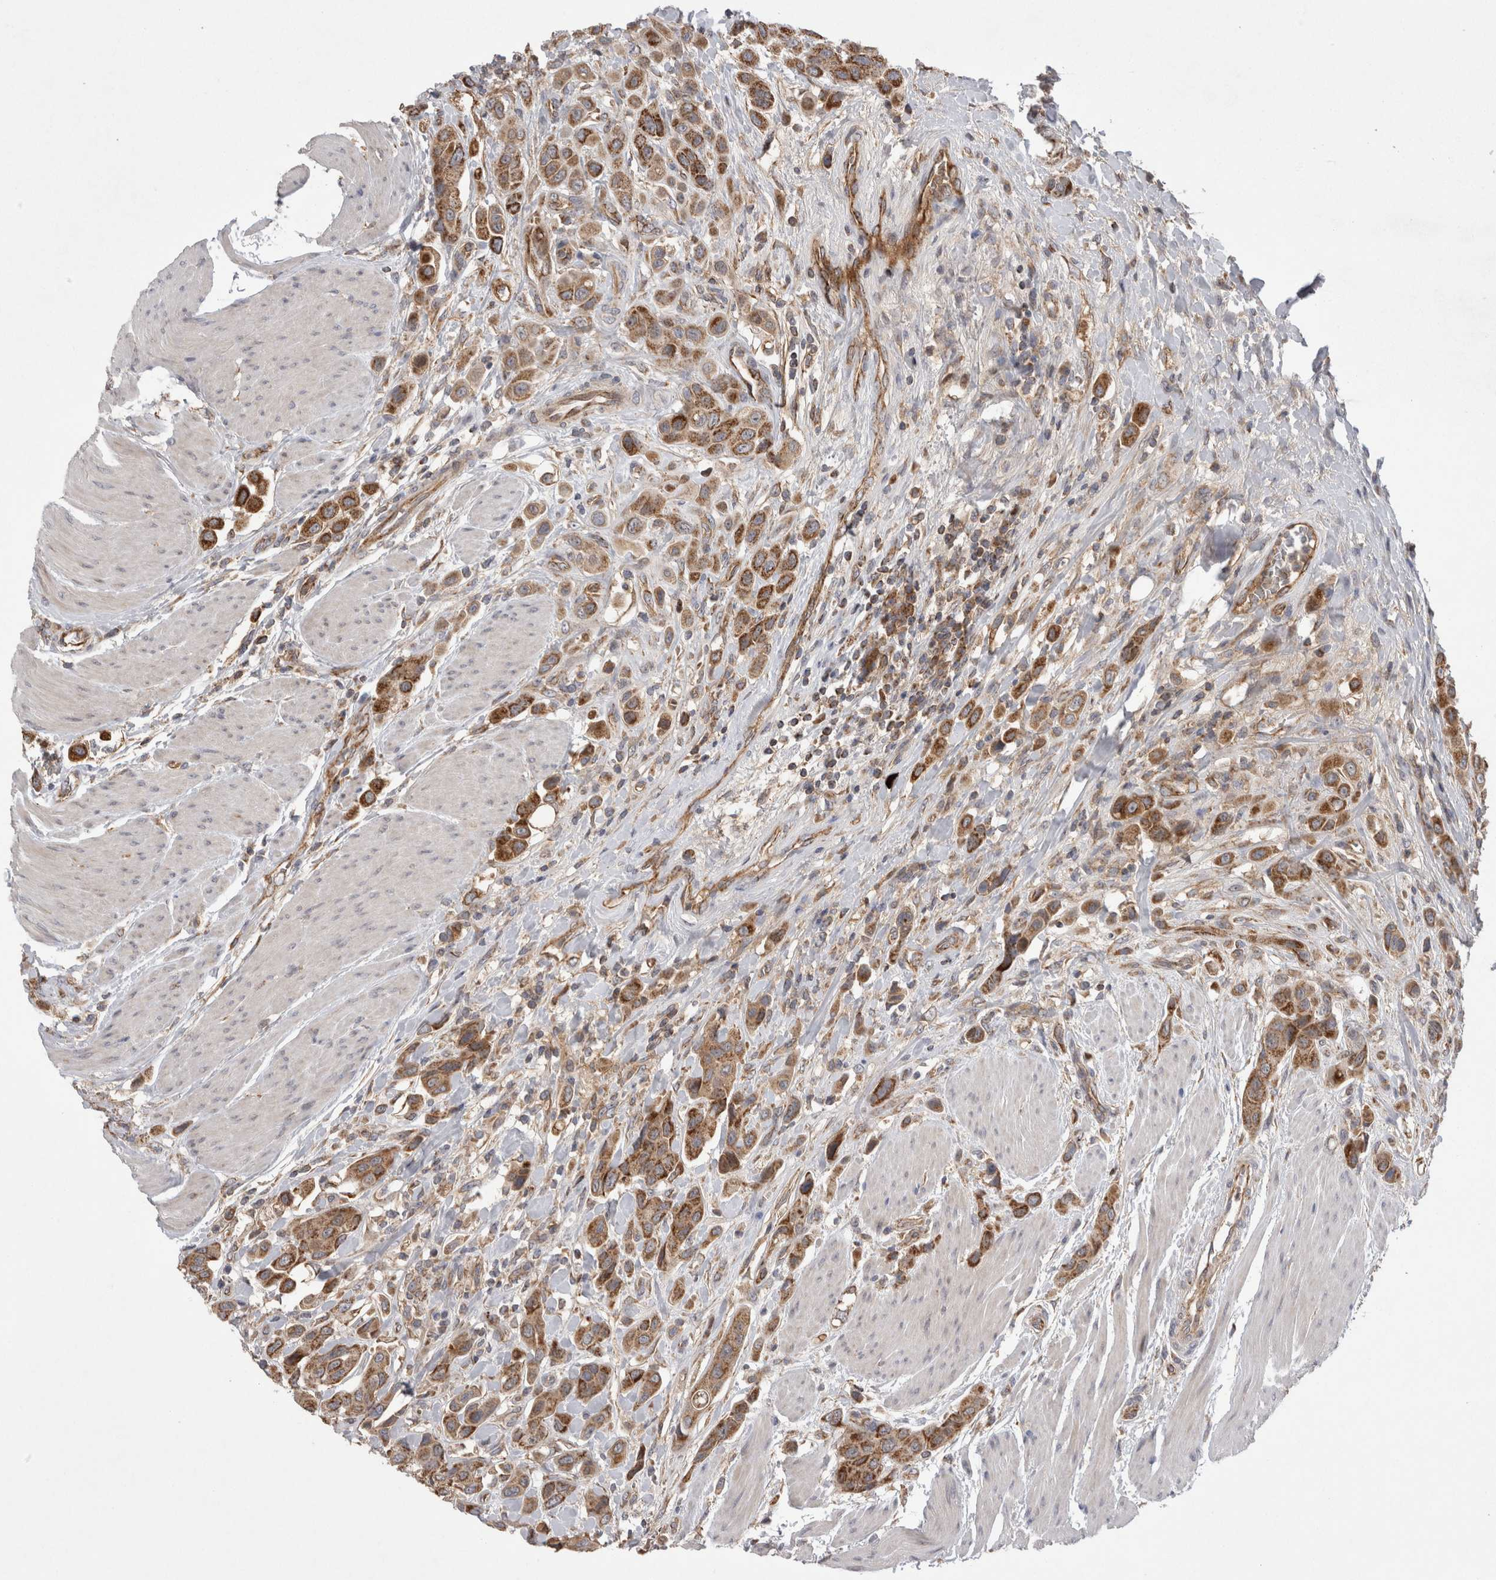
{"staining": {"intensity": "moderate", "quantity": ">75%", "location": "cytoplasmic/membranous"}, "tissue": "urothelial cancer", "cell_type": "Tumor cells", "image_type": "cancer", "snomed": [{"axis": "morphology", "description": "Urothelial carcinoma, High grade"}, {"axis": "topography", "description": "Urinary bladder"}], "caption": "Immunohistochemistry of urothelial cancer demonstrates medium levels of moderate cytoplasmic/membranous positivity in approximately >75% of tumor cells.", "gene": "DARS2", "patient": {"sex": "male", "age": 50}}